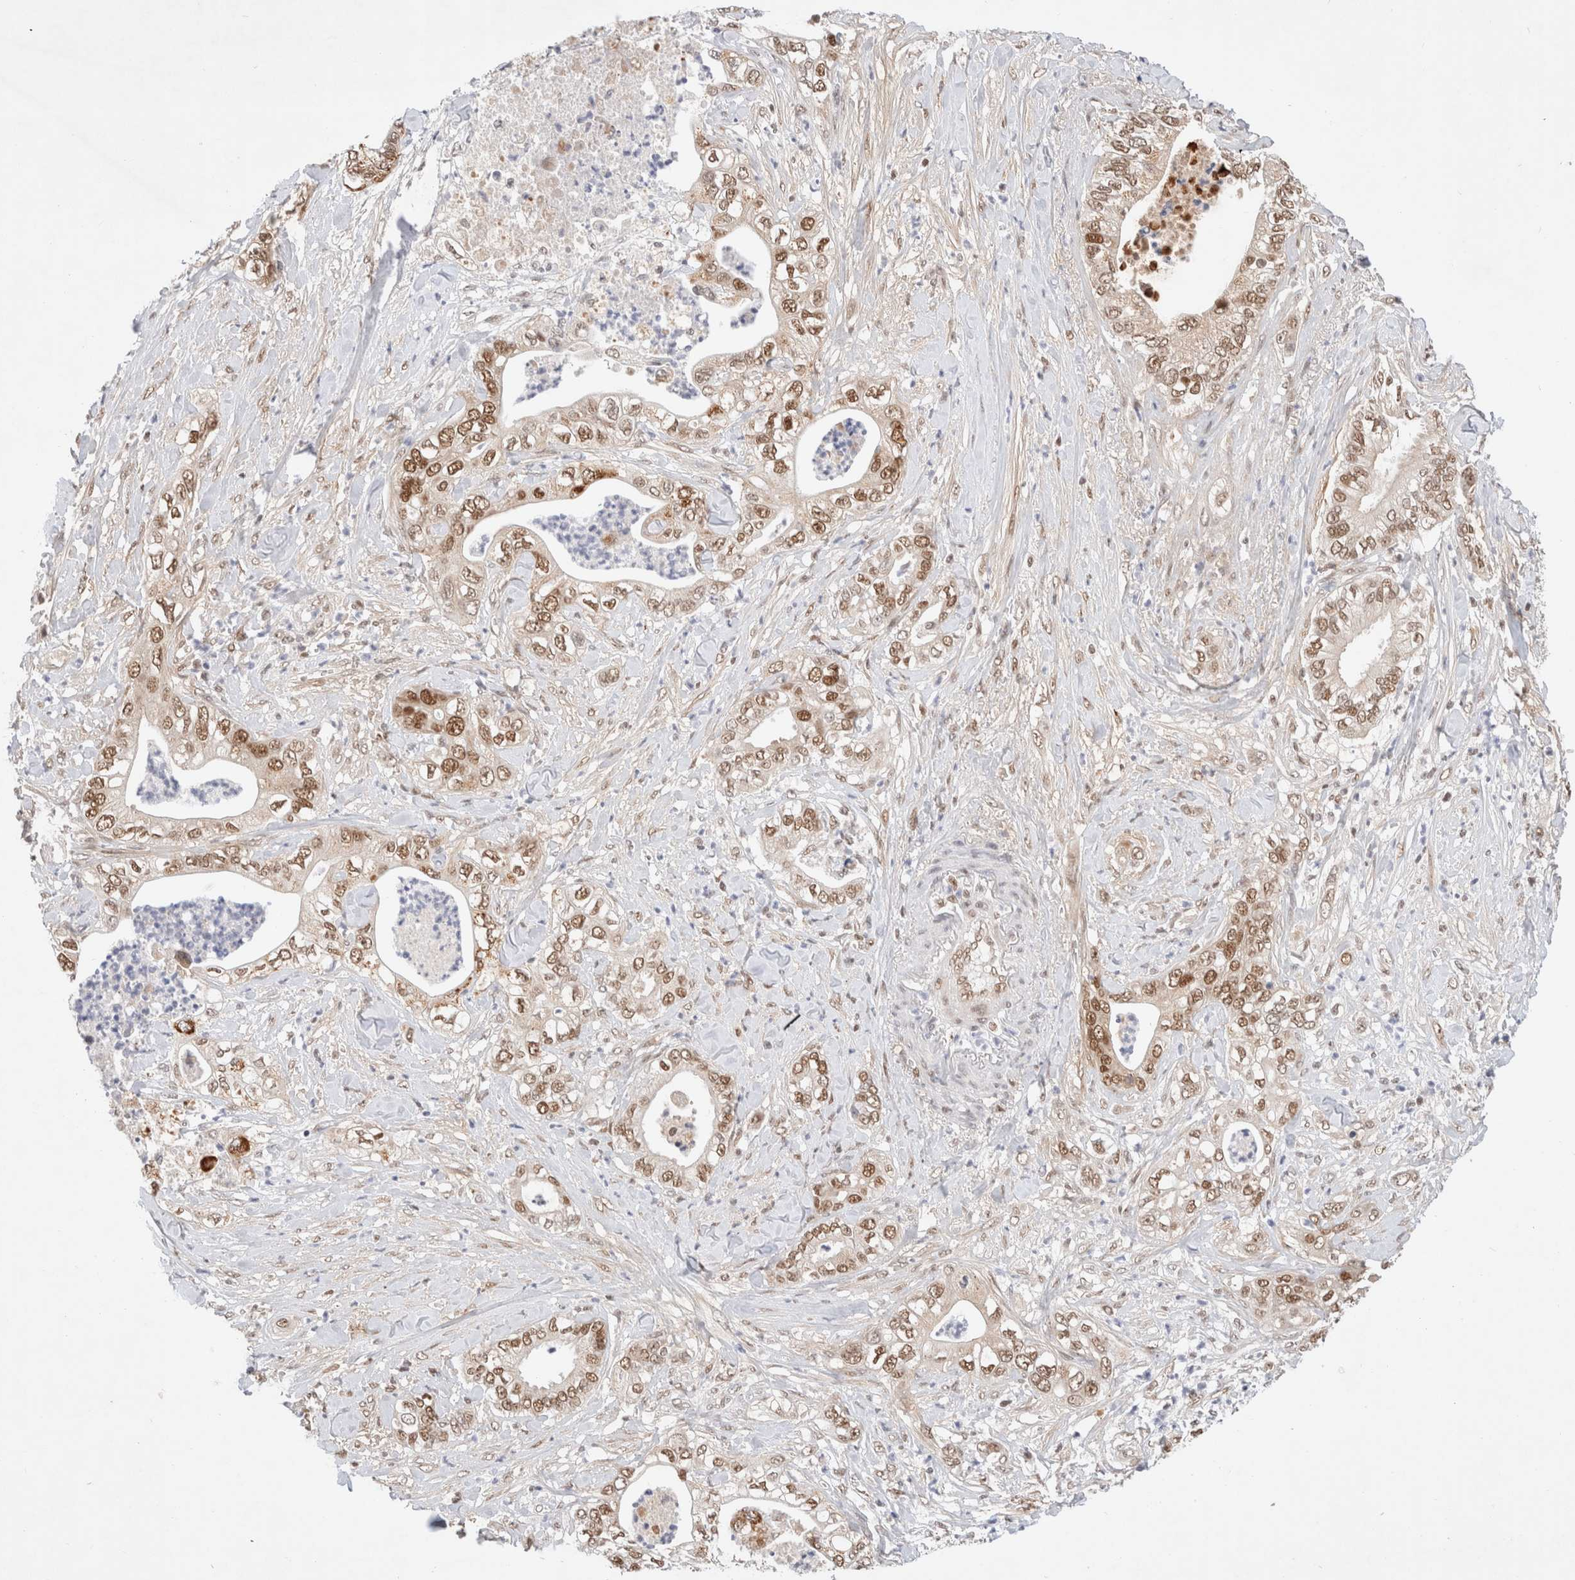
{"staining": {"intensity": "moderate", "quantity": ">75%", "location": "nuclear"}, "tissue": "pancreatic cancer", "cell_type": "Tumor cells", "image_type": "cancer", "snomed": [{"axis": "morphology", "description": "Adenocarcinoma, NOS"}, {"axis": "topography", "description": "Pancreas"}], "caption": "Protein expression analysis of human adenocarcinoma (pancreatic) reveals moderate nuclear staining in approximately >75% of tumor cells.", "gene": "GTF2I", "patient": {"sex": "female", "age": 78}}